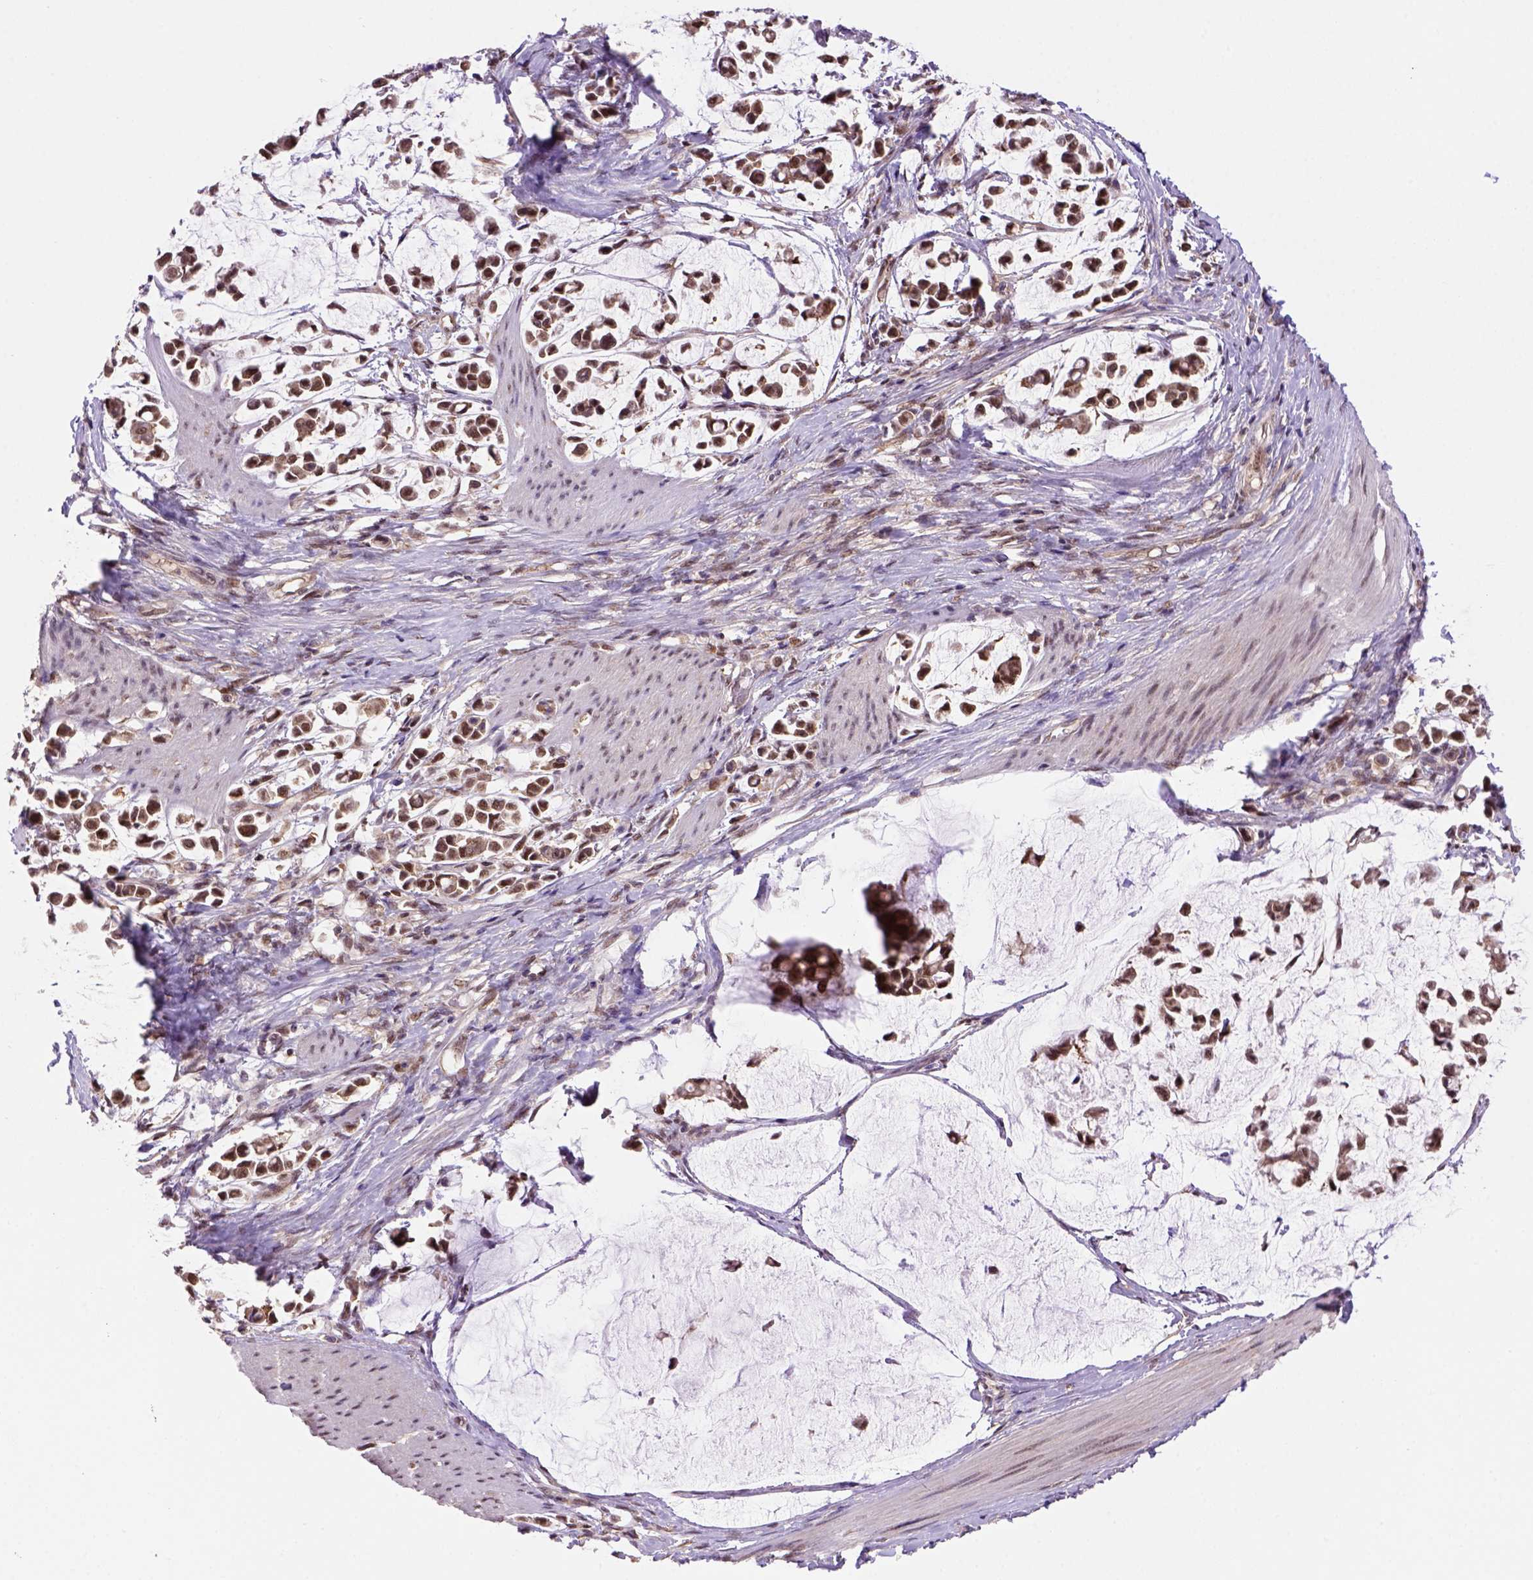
{"staining": {"intensity": "strong", "quantity": ">75%", "location": "cytoplasmic/membranous,nuclear"}, "tissue": "stomach cancer", "cell_type": "Tumor cells", "image_type": "cancer", "snomed": [{"axis": "morphology", "description": "Adenocarcinoma, NOS"}, {"axis": "topography", "description": "Stomach"}], "caption": "A photomicrograph of human stomach cancer (adenocarcinoma) stained for a protein exhibits strong cytoplasmic/membranous and nuclear brown staining in tumor cells.", "gene": "PSMC2", "patient": {"sex": "male", "age": 82}}